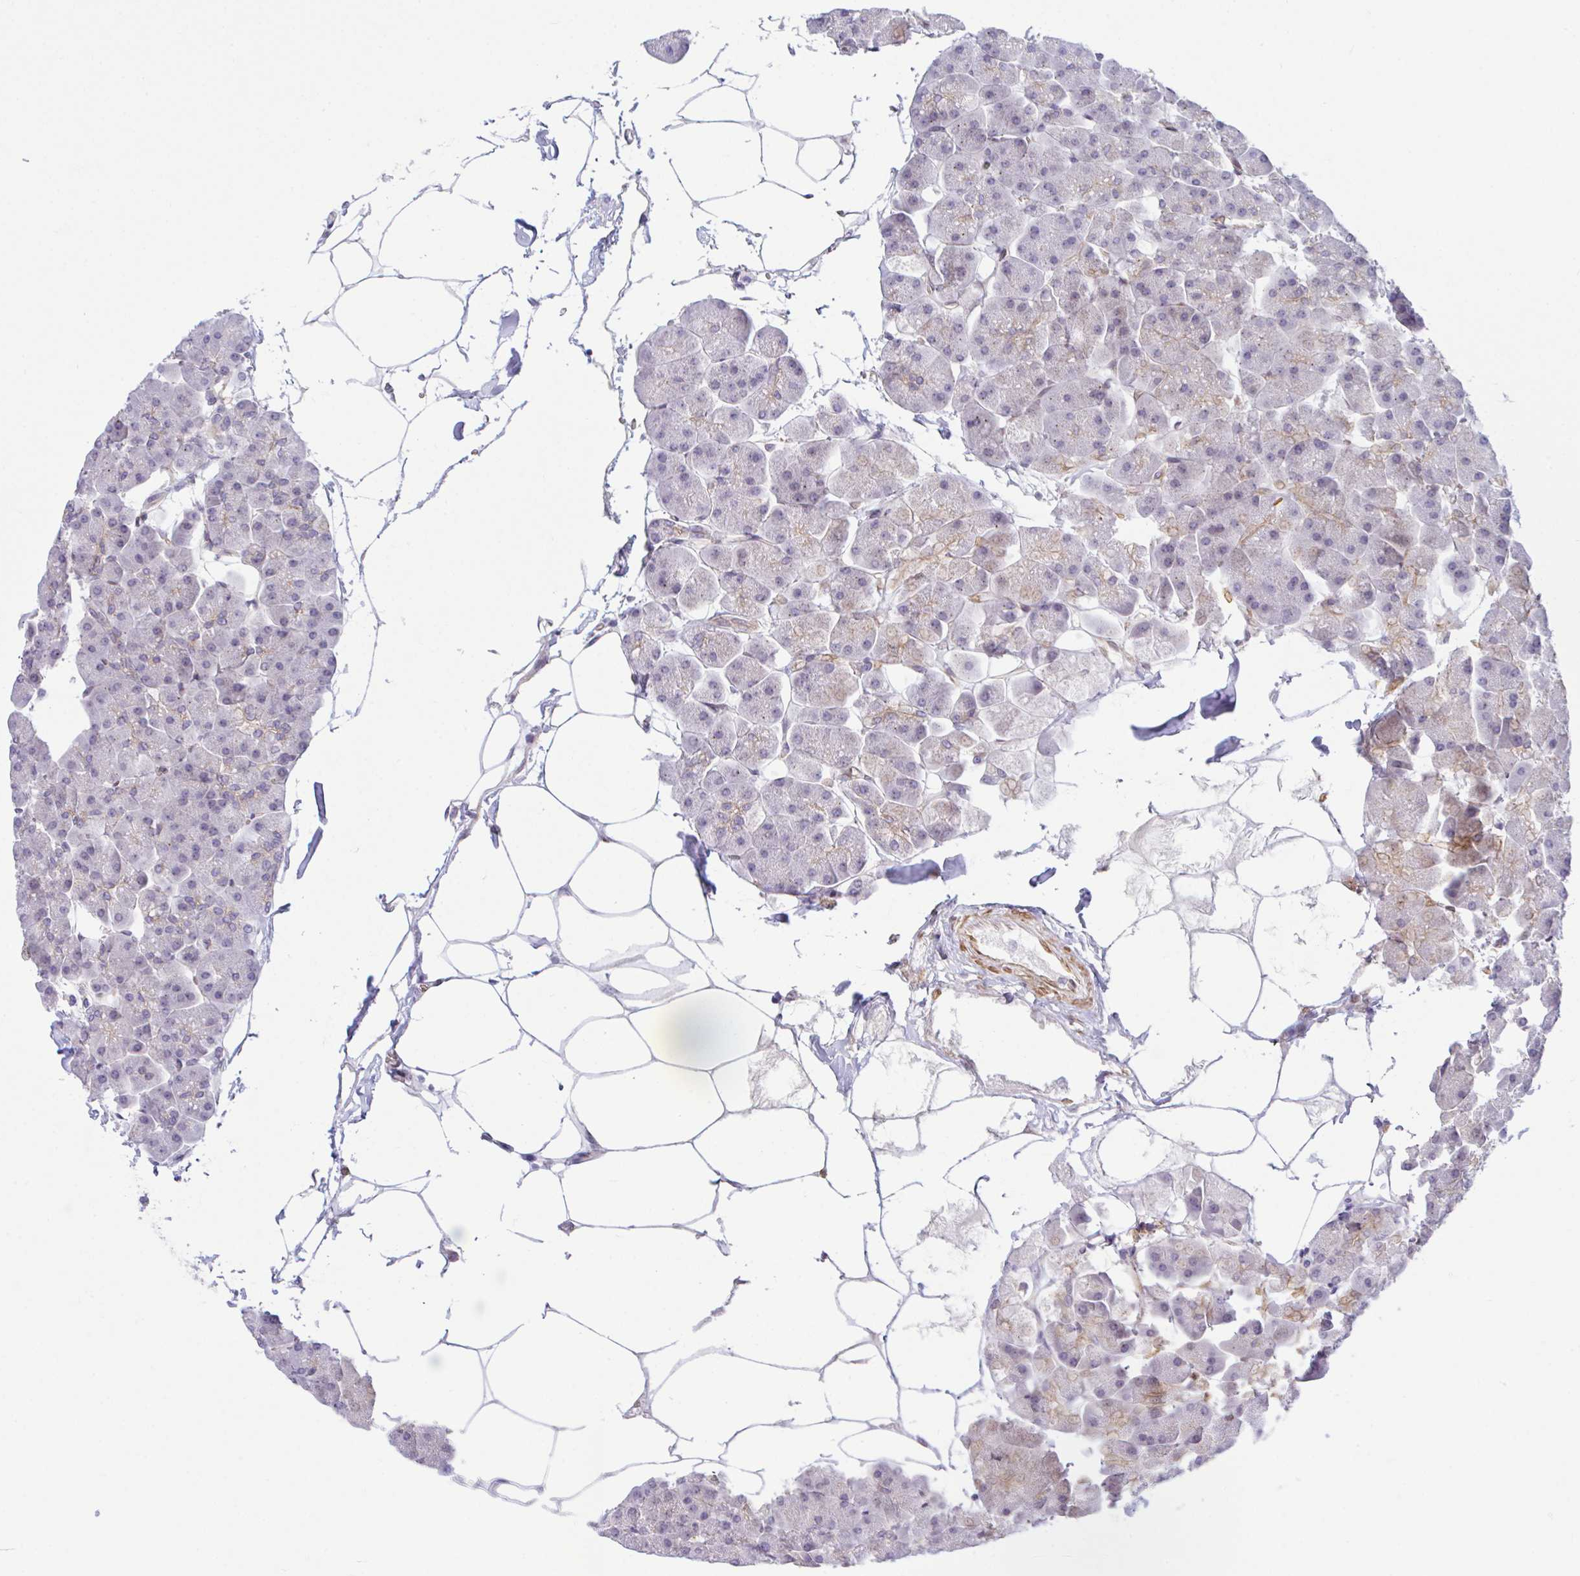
{"staining": {"intensity": "weak", "quantity": "<25%", "location": "cytoplasmic/membranous"}, "tissue": "pancreas", "cell_type": "Exocrine glandular cells", "image_type": "normal", "snomed": [{"axis": "morphology", "description": "Normal tissue, NOS"}, {"axis": "topography", "description": "Pancreas"}], "caption": "This is an IHC micrograph of normal pancreas. There is no staining in exocrine glandular cells.", "gene": "ZBED3", "patient": {"sex": "male", "age": 35}}